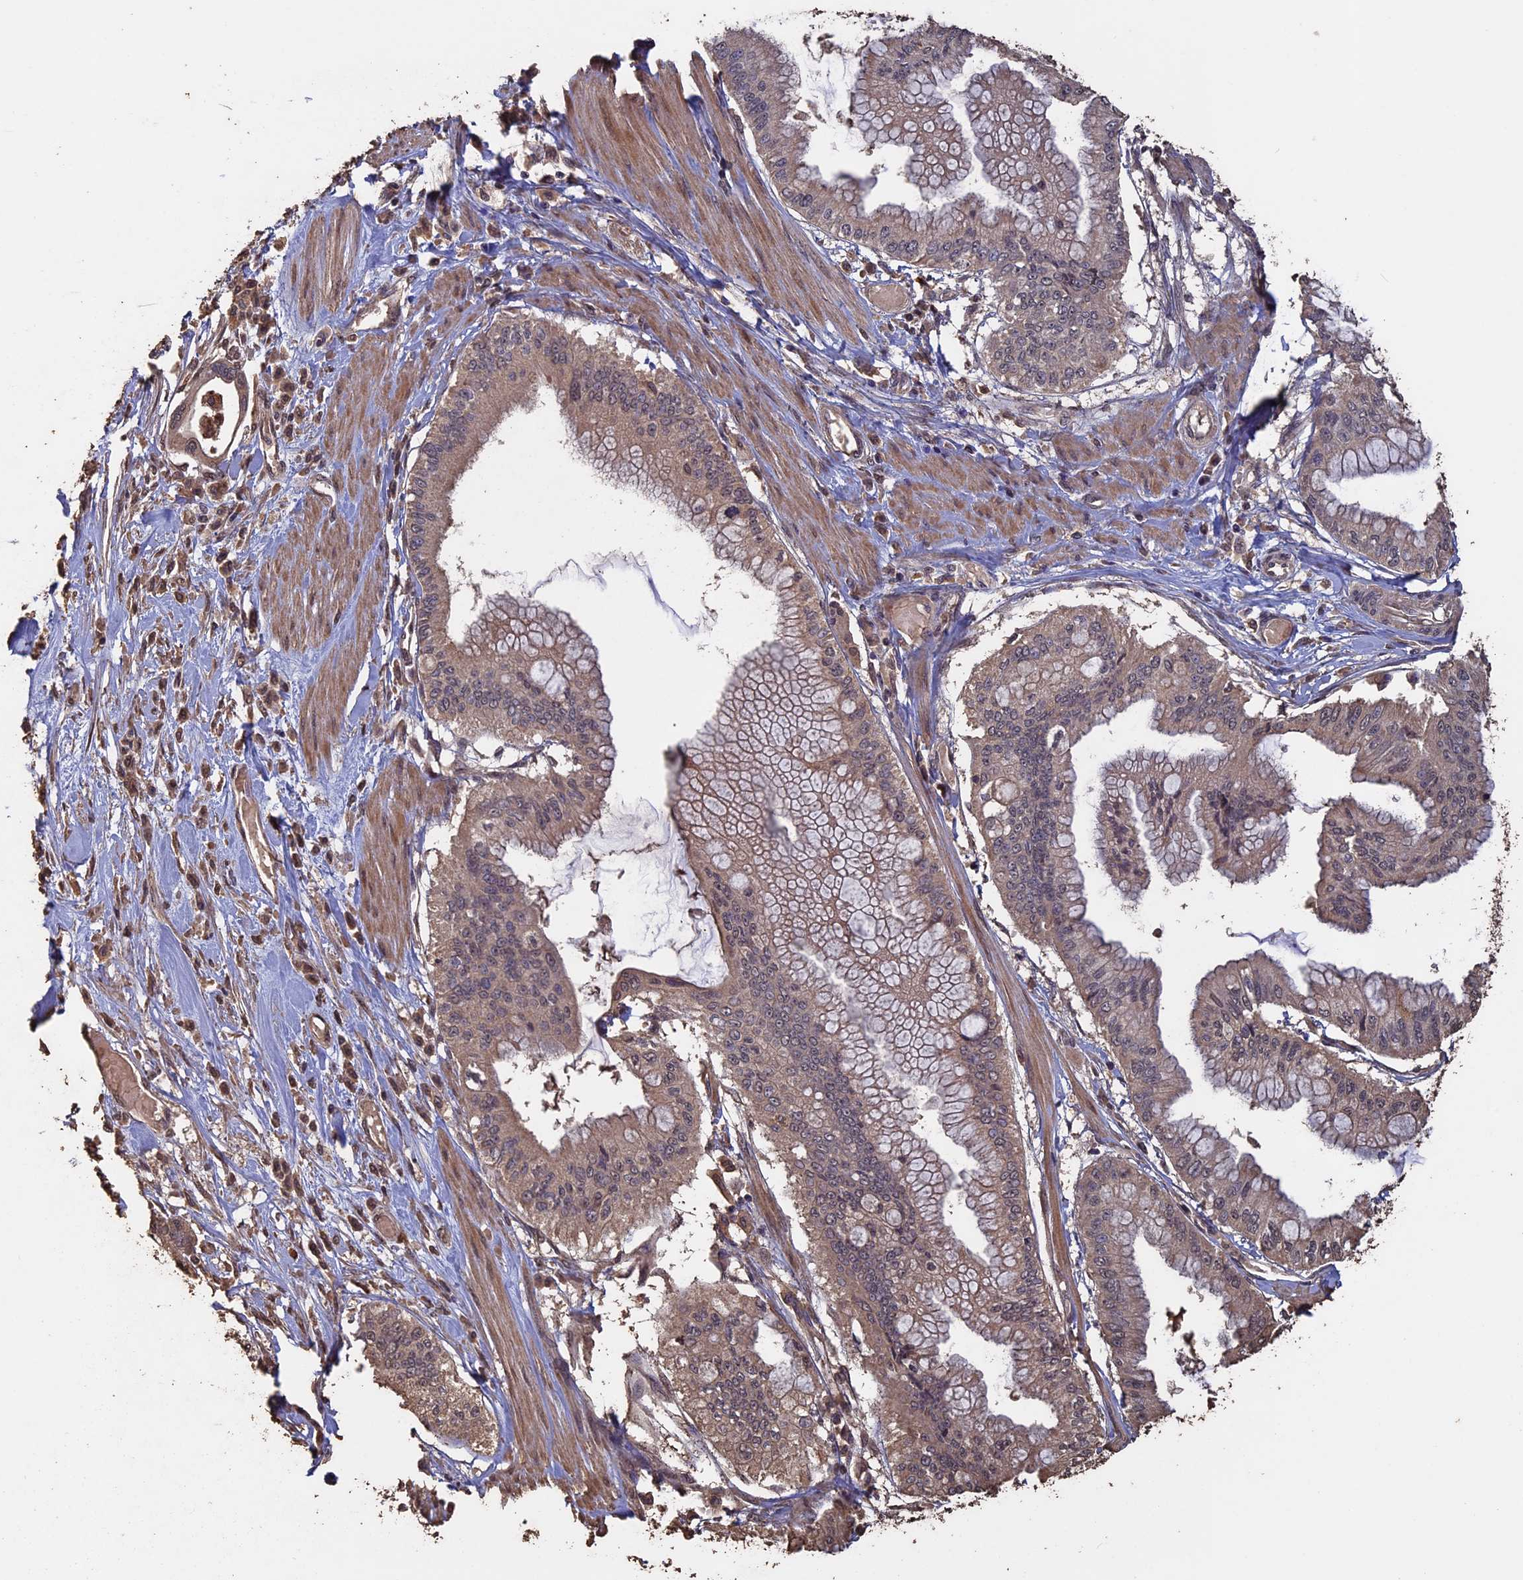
{"staining": {"intensity": "weak", "quantity": "25%-75%", "location": "cytoplasmic/membranous"}, "tissue": "pancreatic cancer", "cell_type": "Tumor cells", "image_type": "cancer", "snomed": [{"axis": "morphology", "description": "Adenocarcinoma, NOS"}, {"axis": "topography", "description": "Pancreas"}], "caption": "The immunohistochemical stain highlights weak cytoplasmic/membranous expression in tumor cells of adenocarcinoma (pancreatic) tissue.", "gene": "HUNK", "patient": {"sex": "male", "age": 46}}